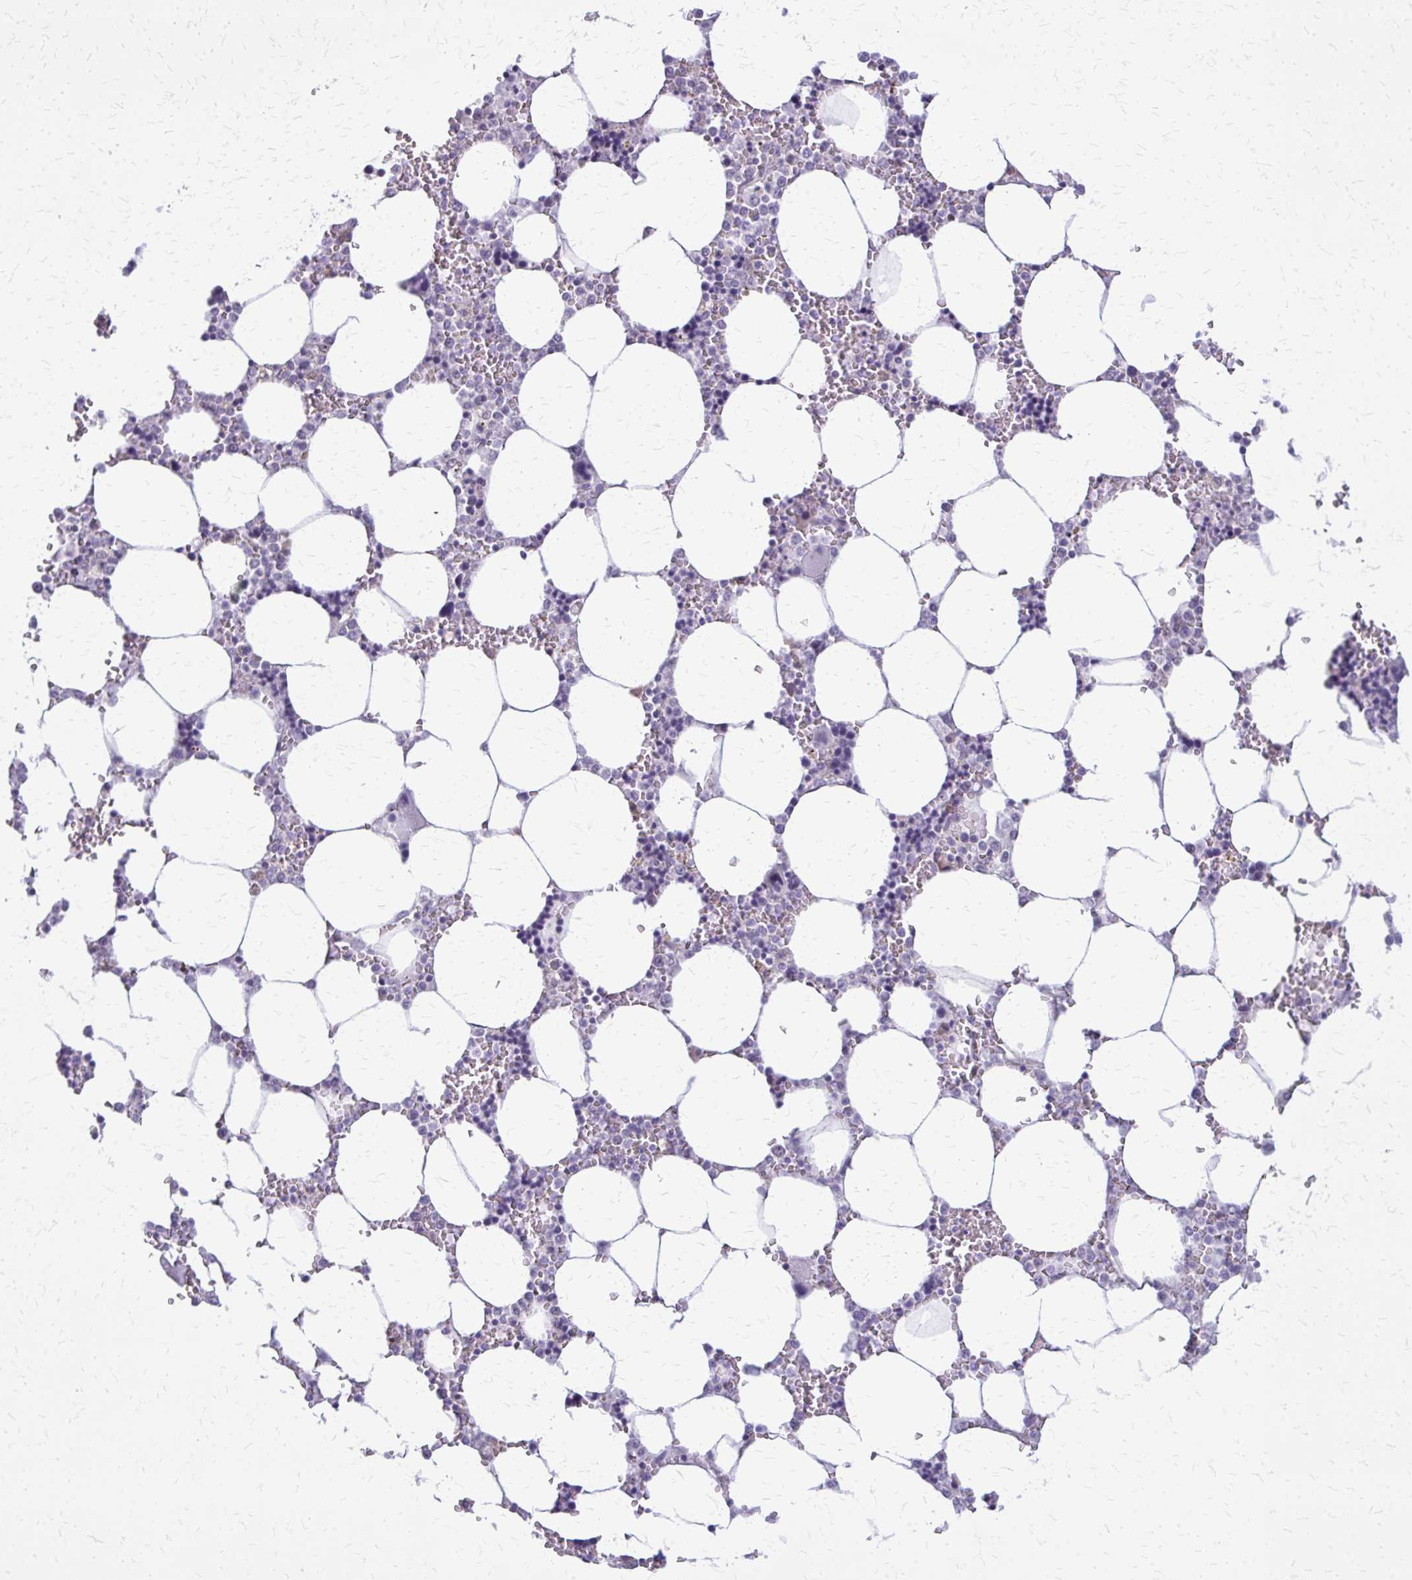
{"staining": {"intensity": "negative", "quantity": "none", "location": "none"}, "tissue": "bone marrow", "cell_type": "Hematopoietic cells", "image_type": "normal", "snomed": [{"axis": "morphology", "description": "Normal tissue, NOS"}, {"axis": "topography", "description": "Bone marrow"}], "caption": "Immunohistochemical staining of benign human bone marrow reveals no significant positivity in hematopoietic cells. (Brightfield microscopy of DAB immunohistochemistry (IHC) at high magnification).", "gene": "PLCB1", "patient": {"sex": "male", "age": 64}}